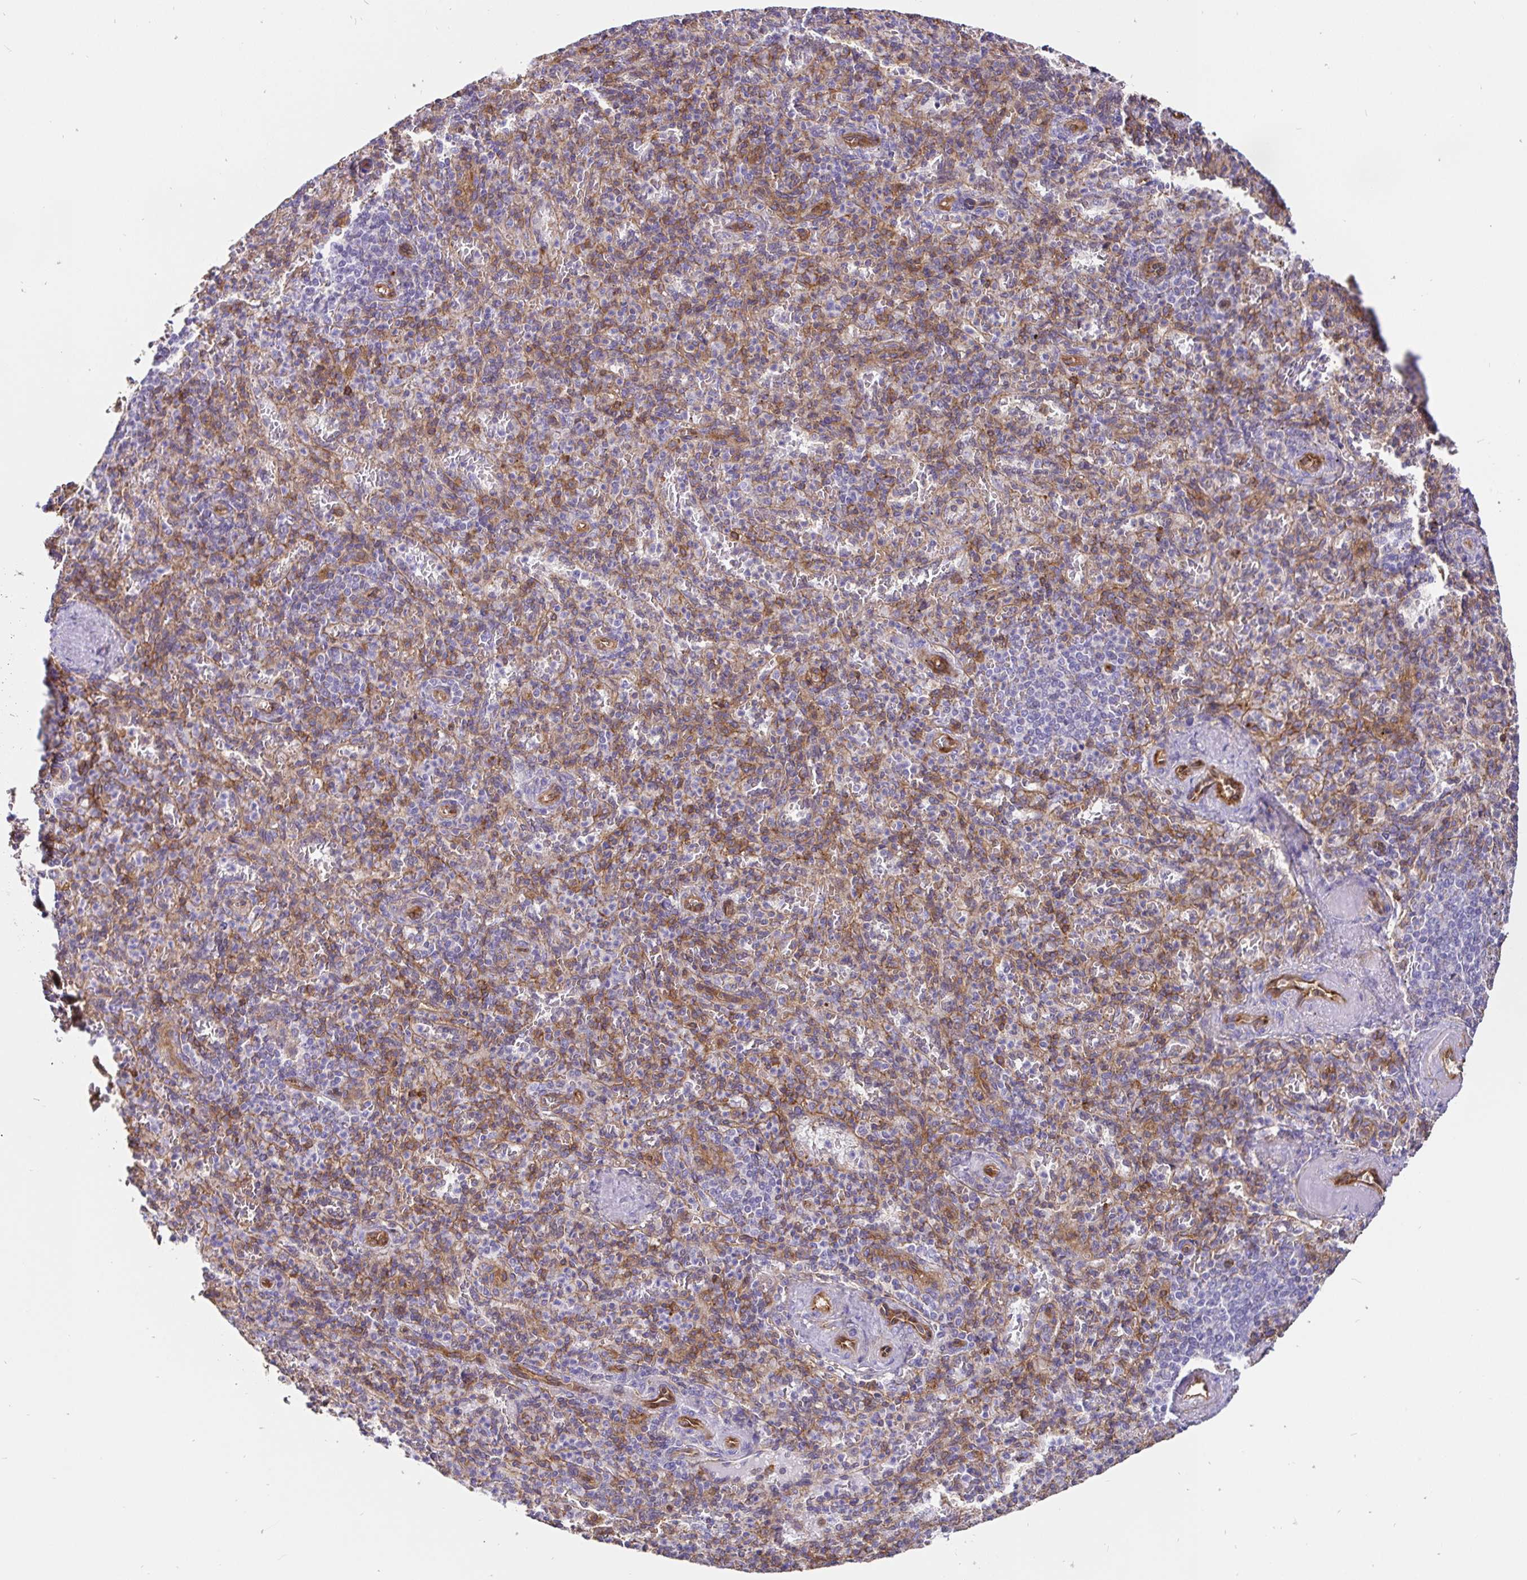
{"staining": {"intensity": "moderate", "quantity": "25%-75%", "location": "cytoplasmic/membranous"}, "tissue": "spleen", "cell_type": "Cells in red pulp", "image_type": "normal", "snomed": [{"axis": "morphology", "description": "Normal tissue, NOS"}, {"axis": "topography", "description": "Spleen"}], "caption": "Immunohistochemistry (IHC) of unremarkable spleen reveals medium levels of moderate cytoplasmic/membranous positivity in approximately 25%-75% of cells in red pulp.", "gene": "ANXA2", "patient": {"sex": "female", "age": 74}}